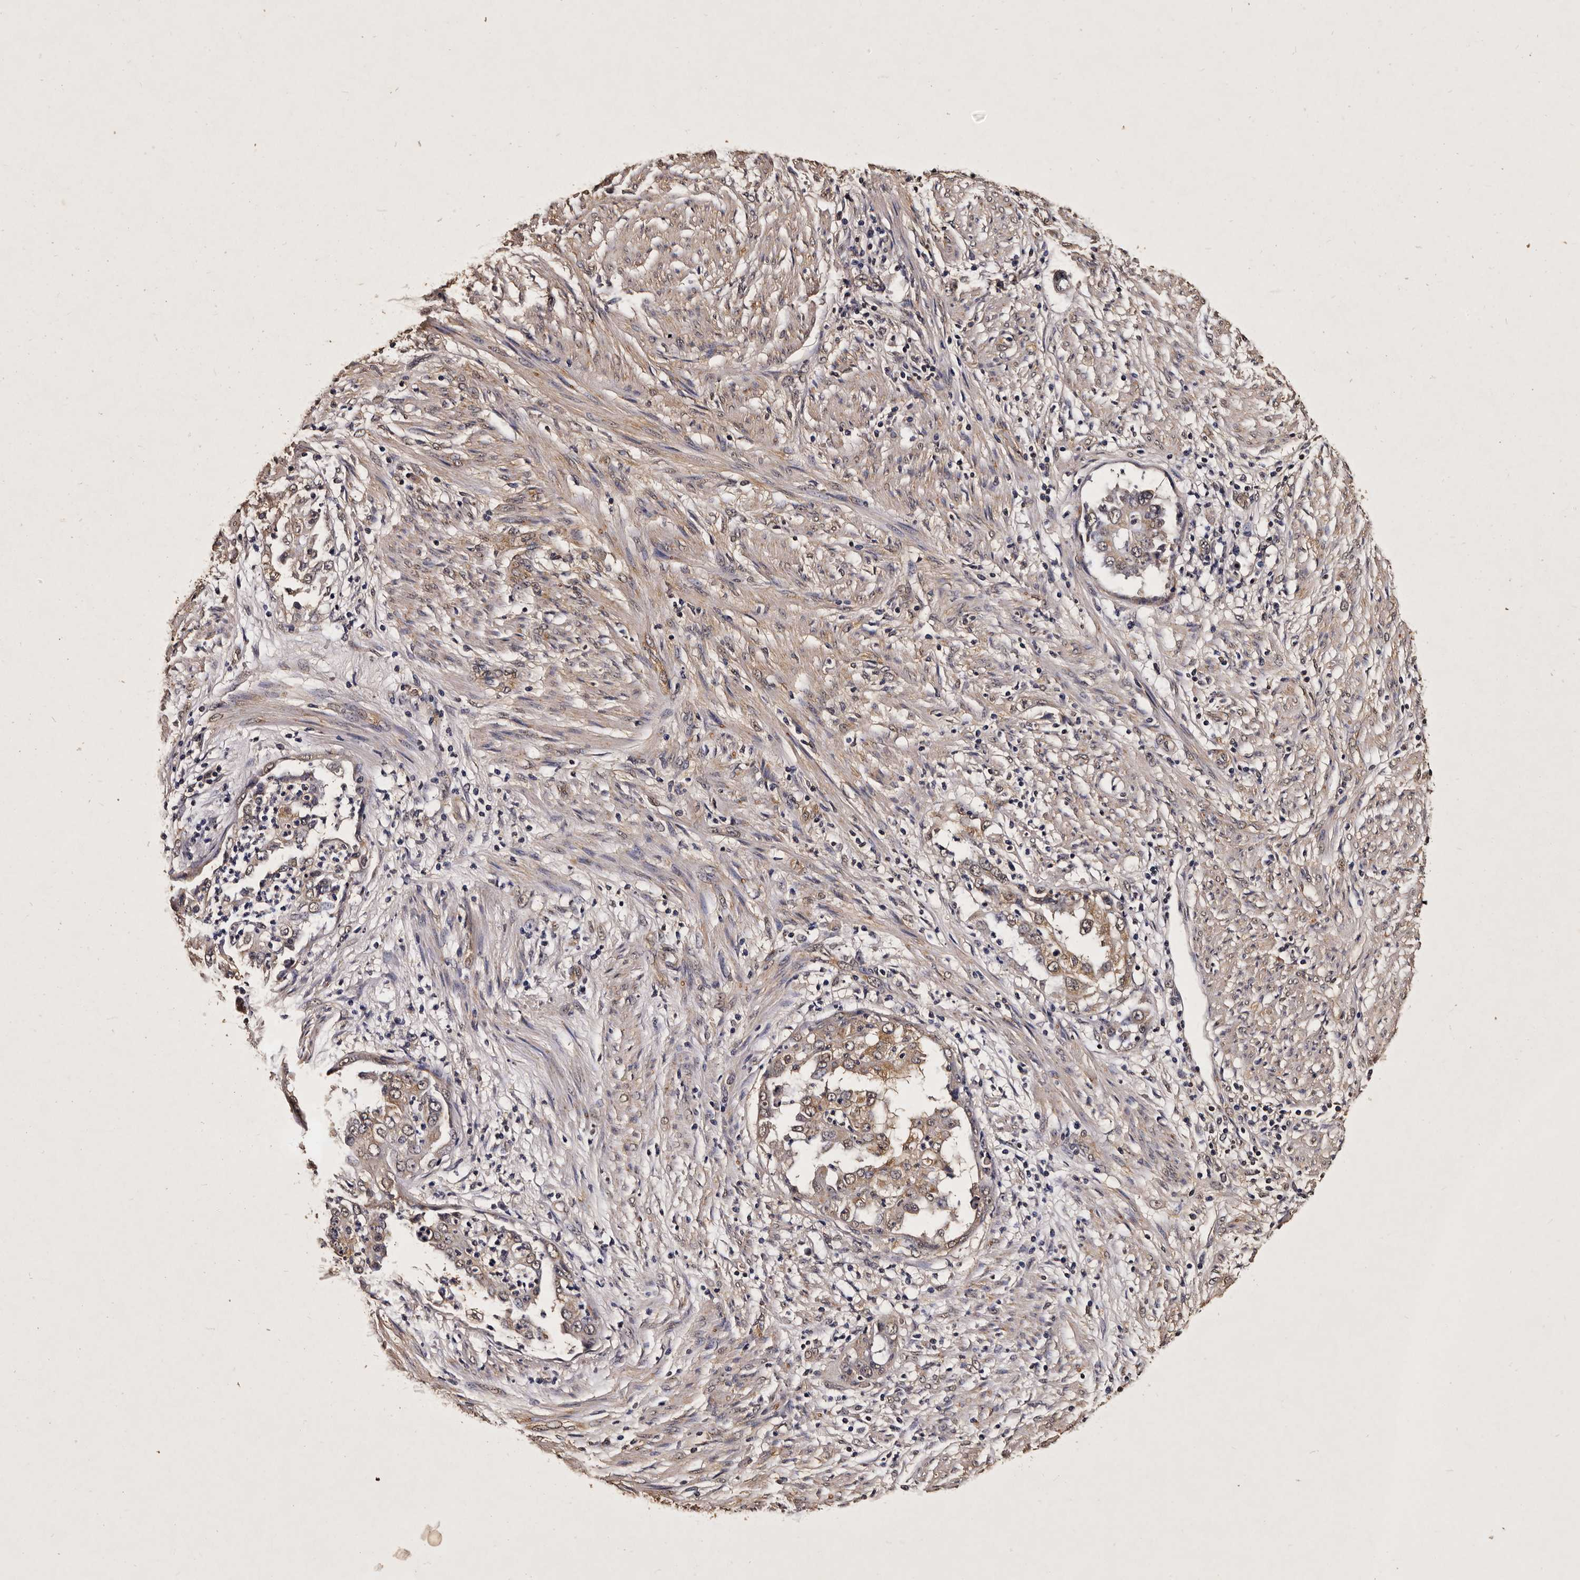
{"staining": {"intensity": "moderate", "quantity": "25%-75%", "location": "cytoplasmic/membranous"}, "tissue": "endometrial cancer", "cell_type": "Tumor cells", "image_type": "cancer", "snomed": [{"axis": "morphology", "description": "Adenocarcinoma, NOS"}, {"axis": "topography", "description": "Endometrium"}], "caption": "This is an image of immunohistochemistry staining of endometrial adenocarcinoma, which shows moderate staining in the cytoplasmic/membranous of tumor cells.", "gene": "PARS2", "patient": {"sex": "female", "age": 85}}